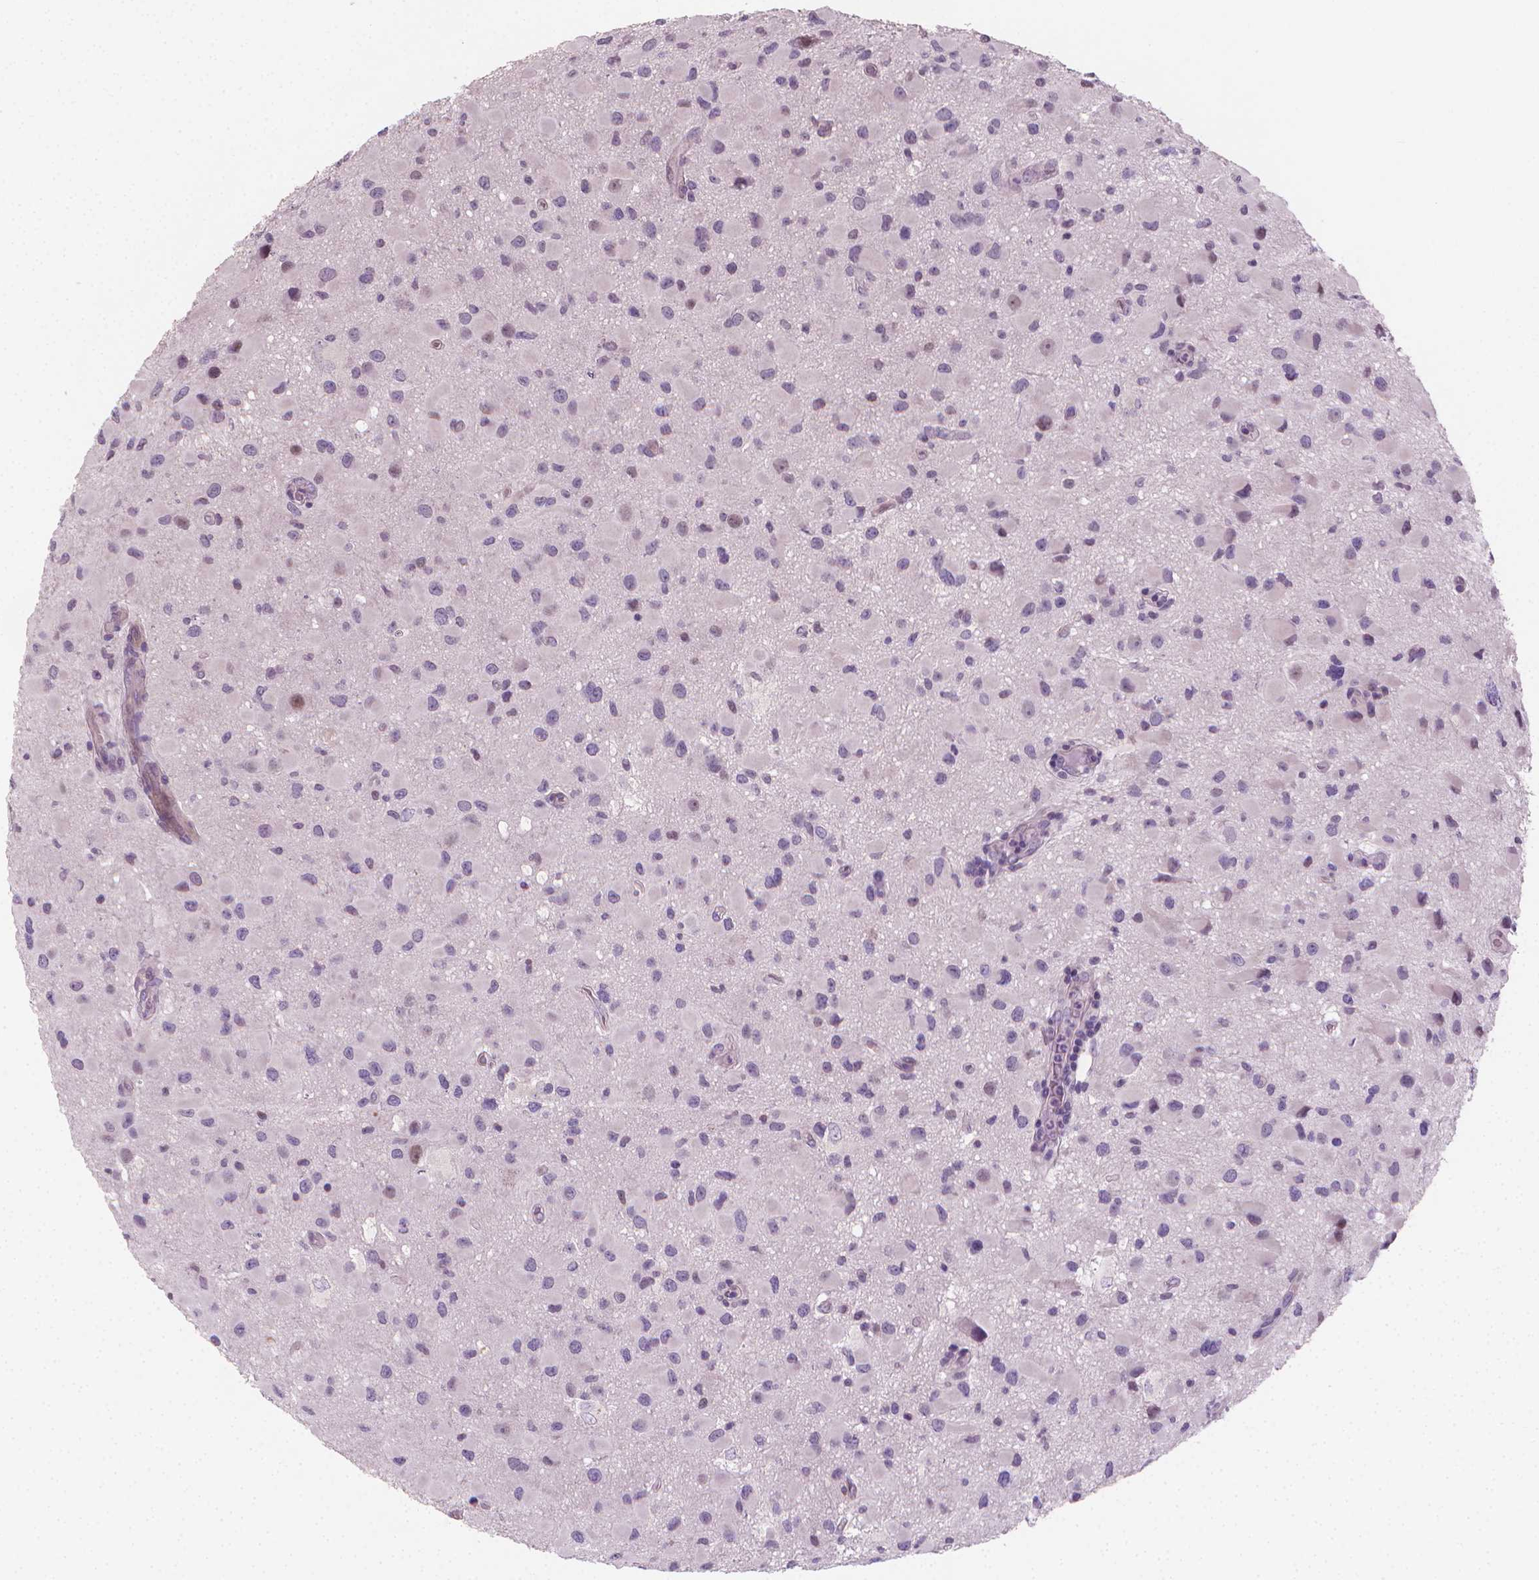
{"staining": {"intensity": "negative", "quantity": "none", "location": "none"}, "tissue": "glioma", "cell_type": "Tumor cells", "image_type": "cancer", "snomed": [{"axis": "morphology", "description": "Glioma, malignant, Low grade"}, {"axis": "topography", "description": "Brain"}], "caption": "Tumor cells are negative for protein expression in human glioma.", "gene": "CLXN", "patient": {"sex": "female", "age": 32}}